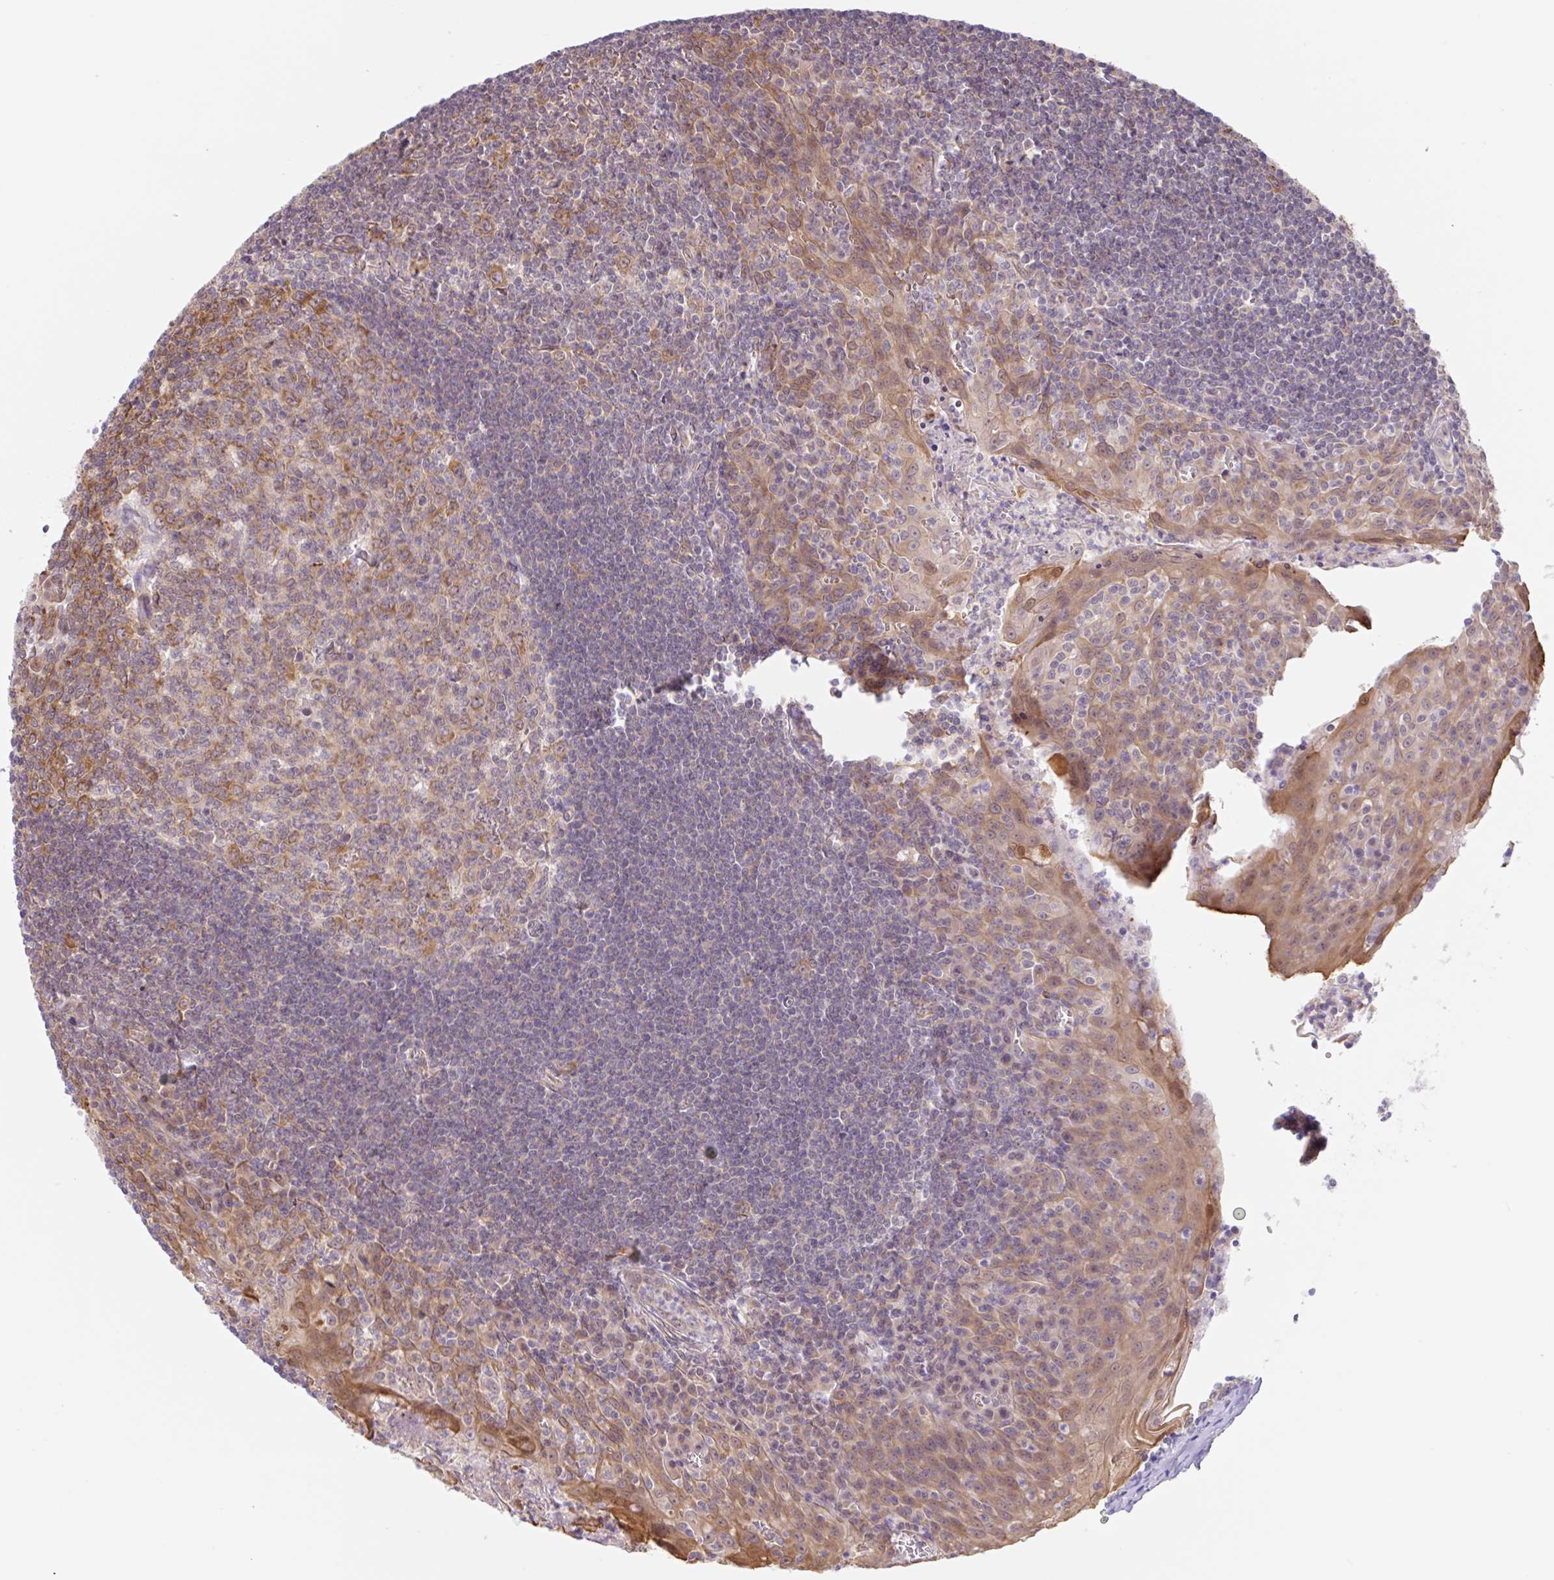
{"staining": {"intensity": "moderate", "quantity": "25%-75%", "location": "cytoplasmic/membranous"}, "tissue": "tonsil", "cell_type": "Germinal center cells", "image_type": "normal", "snomed": [{"axis": "morphology", "description": "Normal tissue, NOS"}, {"axis": "topography", "description": "Tonsil"}], "caption": "Protein staining of normal tonsil displays moderate cytoplasmic/membranous positivity in about 25%-75% of germinal center cells.", "gene": "TBPL2", "patient": {"sex": "male", "age": 27}}